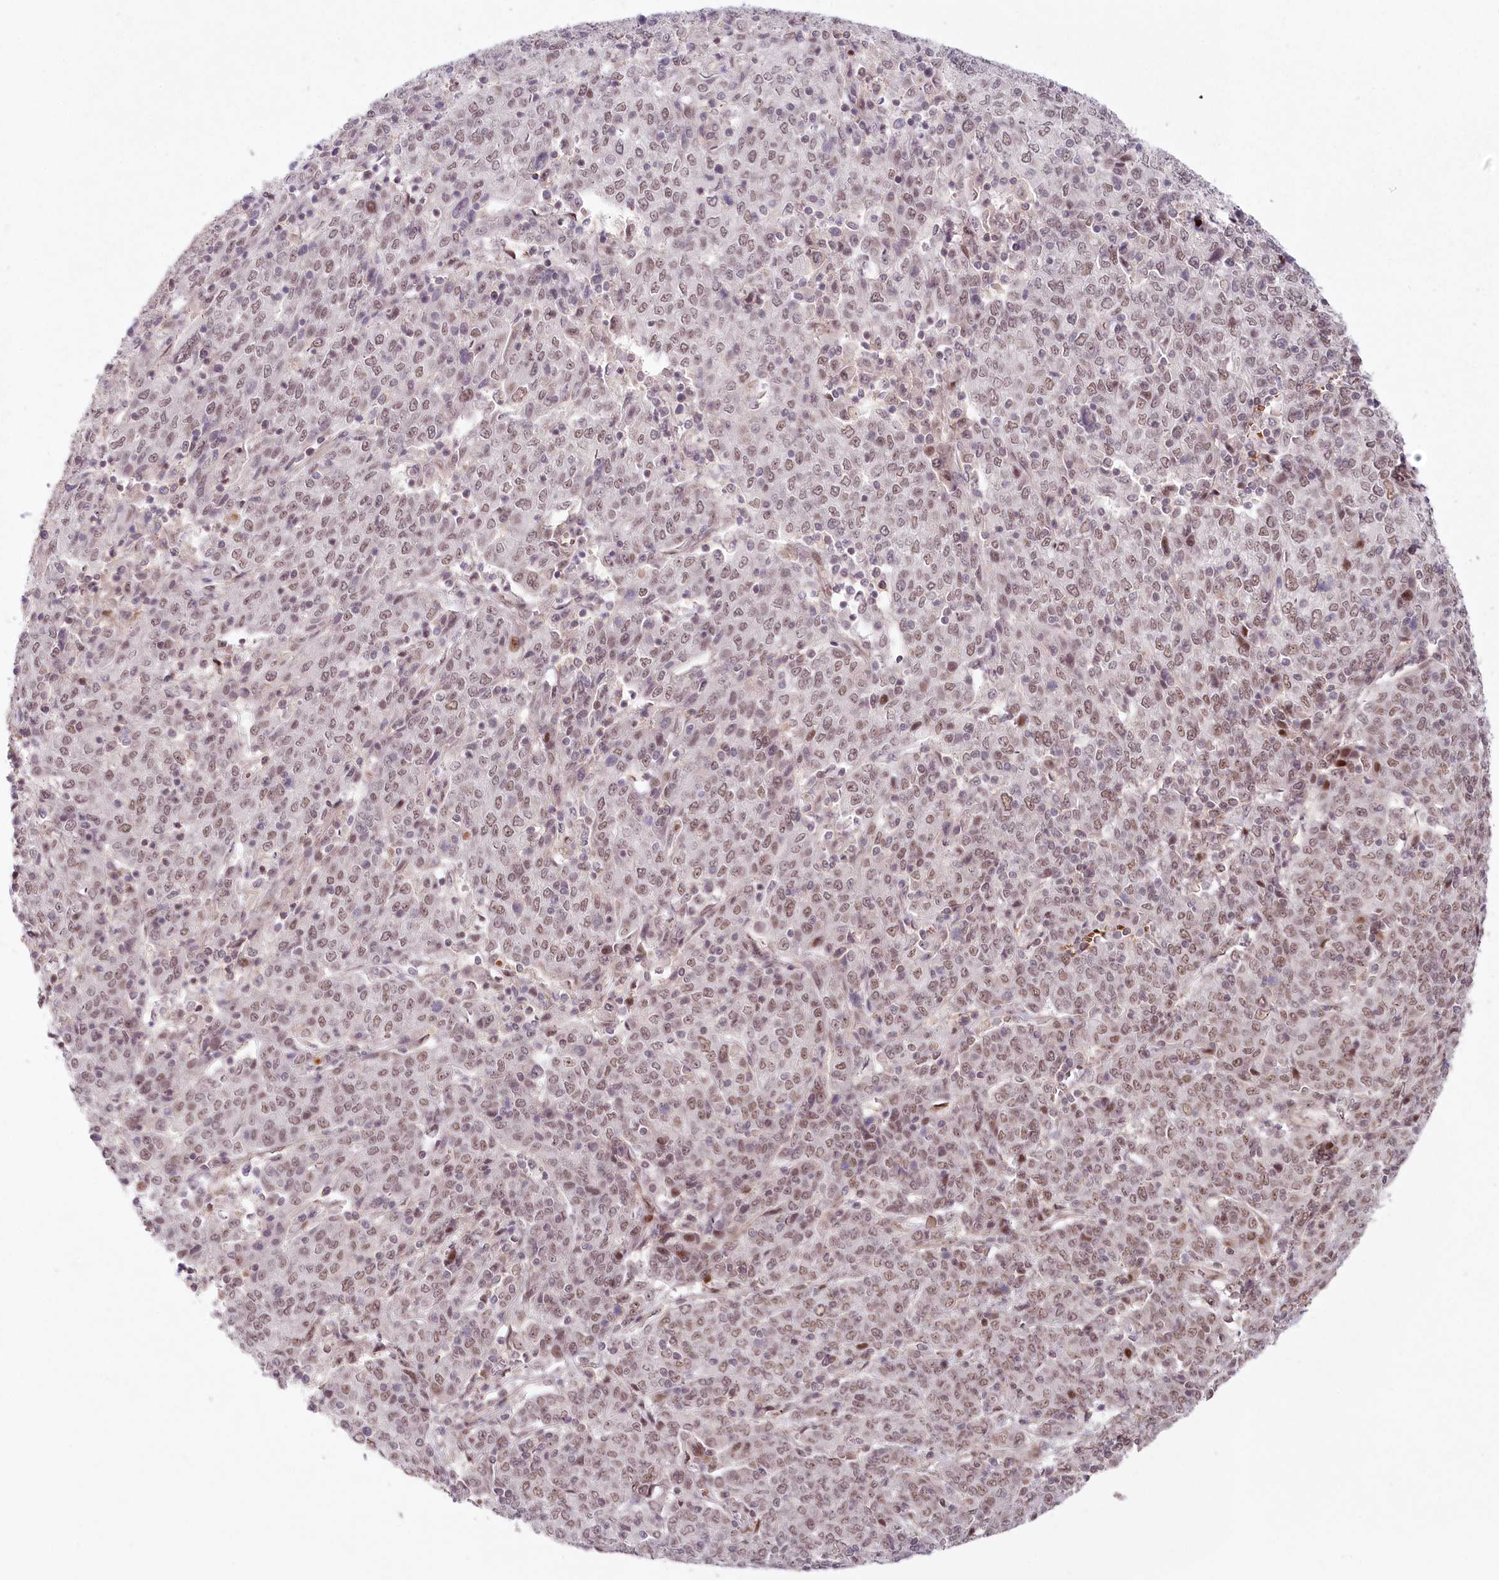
{"staining": {"intensity": "weak", "quantity": ">75%", "location": "nuclear"}, "tissue": "cervical cancer", "cell_type": "Tumor cells", "image_type": "cancer", "snomed": [{"axis": "morphology", "description": "Squamous cell carcinoma, NOS"}, {"axis": "topography", "description": "Cervix"}], "caption": "Brown immunohistochemical staining in cervical cancer (squamous cell carcinoma) displays weak nuclear expression in approximately >75% of tumor cells.", "gene": "FAM204A", "patient": {"sex": "female", "age": 67}}